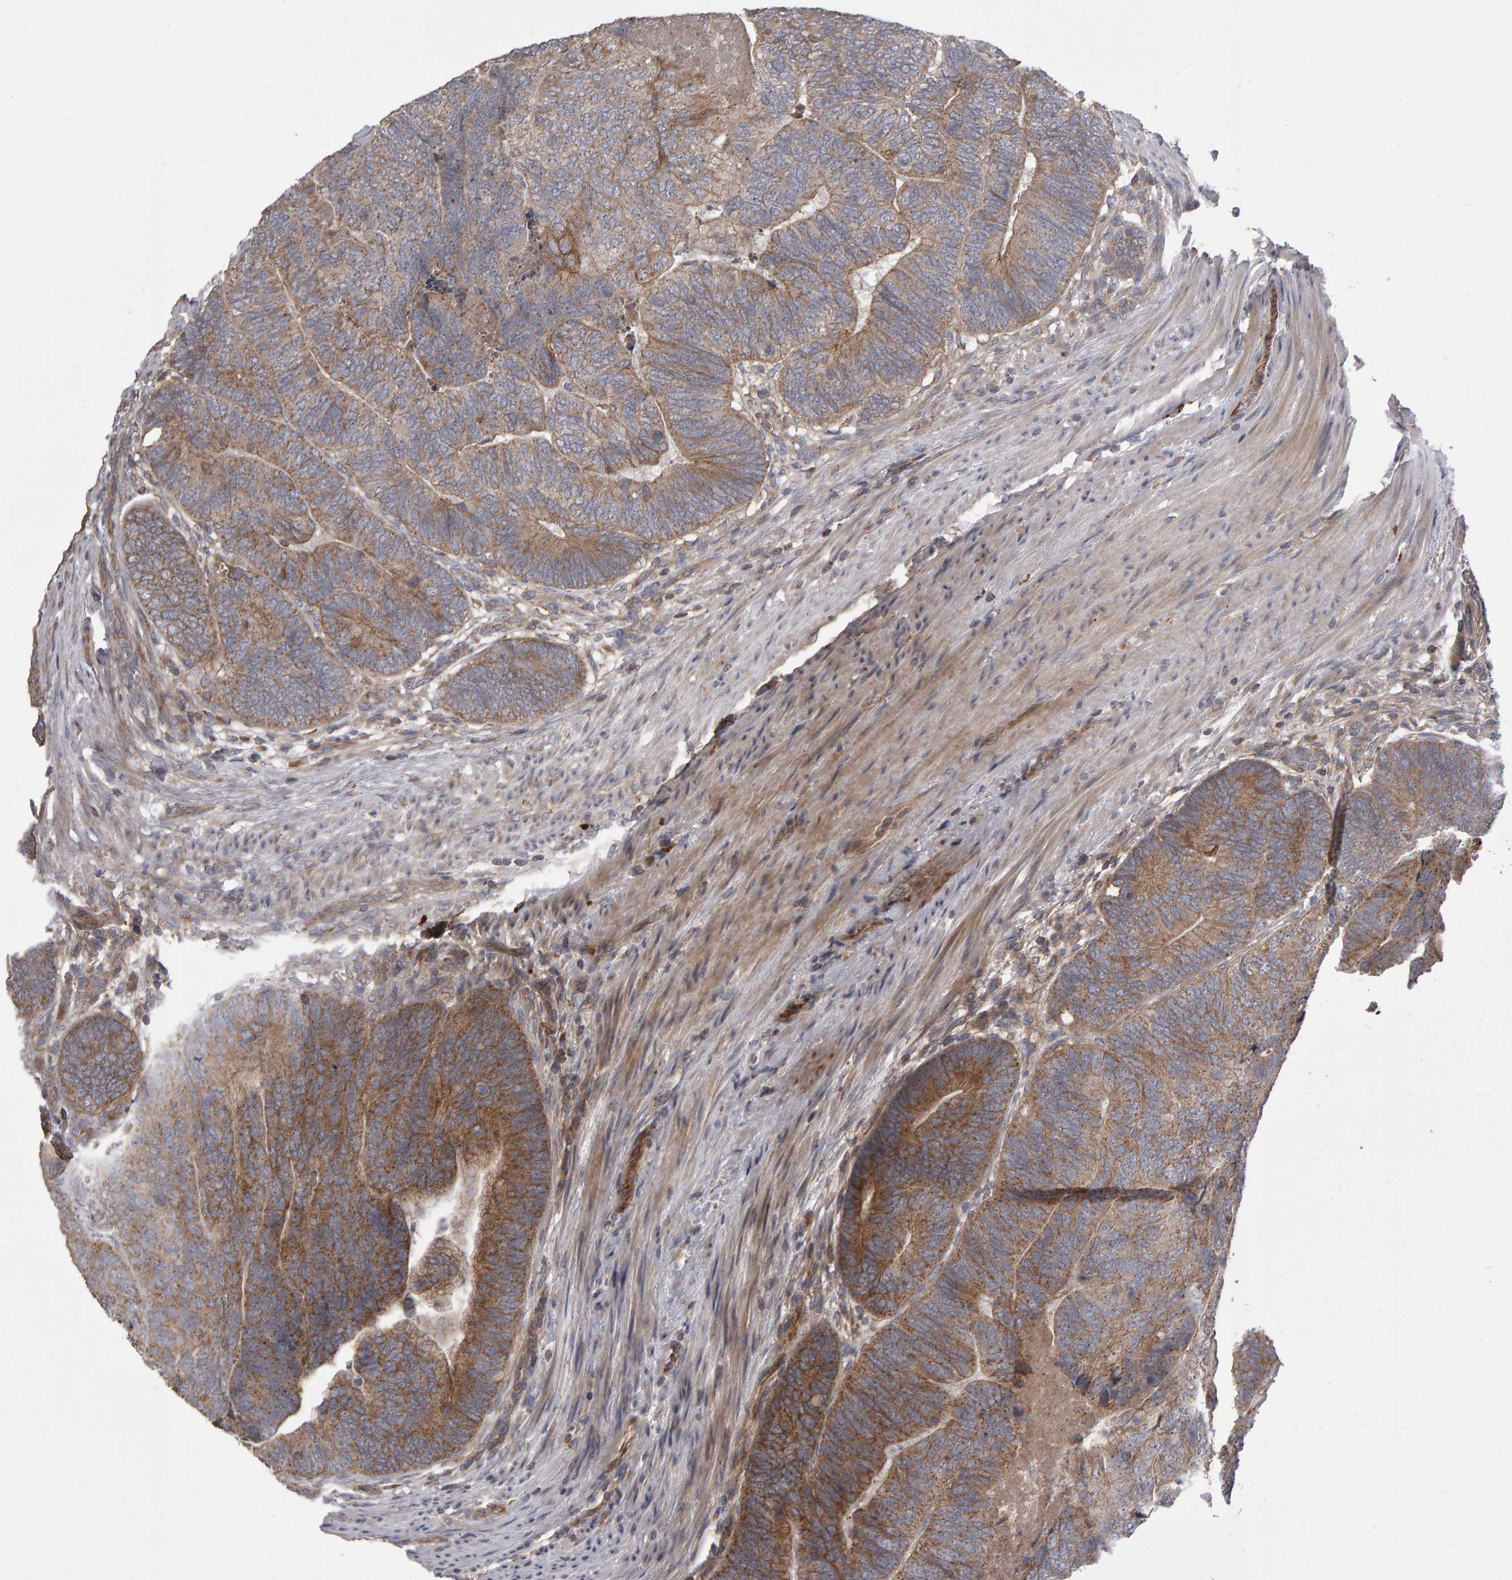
{"staining": {"intensity": "moderate", "quantity": ">75%", "location": "cytoplasmic/membranous"}, "tissue": "colorectal cancer", "cell_type": "Tumor cells", "image_type": "cancer", "snomed": [{"axis": "morphology", "description": "Adenocarcinoma, NOS"}, {"axis": "topography", "description": "Colon"}], "caption": "Human colorectal cancer (adenocarcinoma) stained with a brown dye exhibits moderate cytoplasmic/membranous positive staining in about >75% of tumor cells.", "gene": "PGS1", "patient": {"sex": "female", "age": 67}}